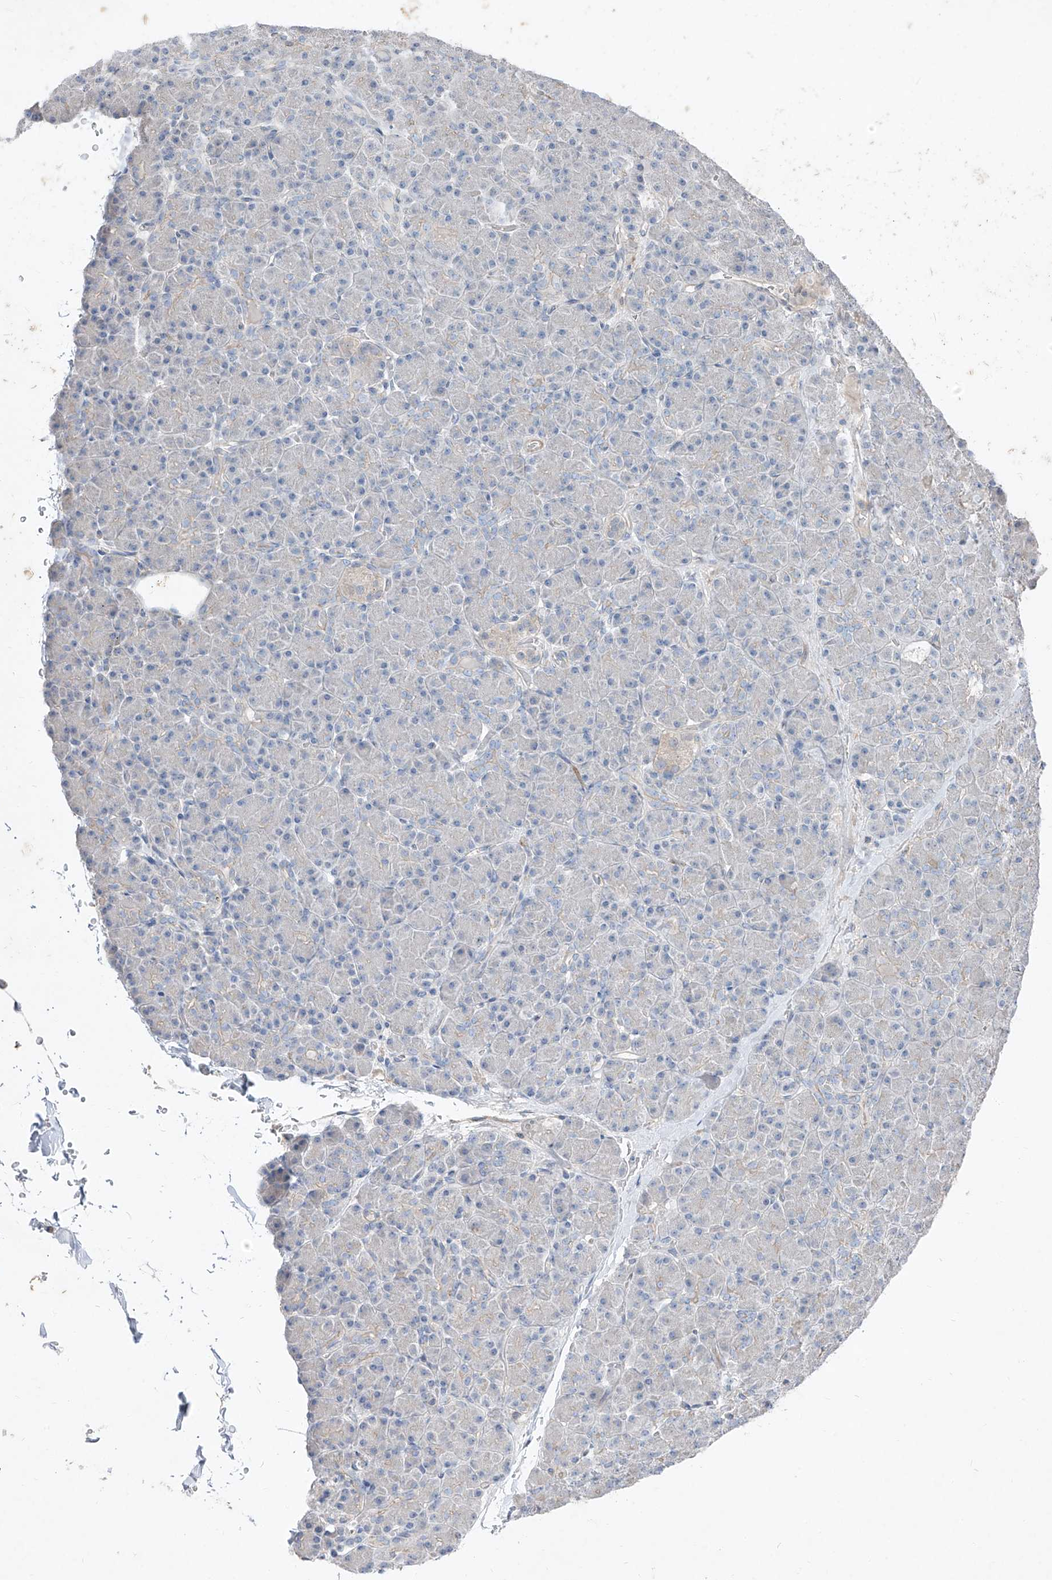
{"staining": {"intensity": "weak", "quantity": "25%-75%", "location": "cytoplasmic/membranous"}, "tissue": "pancreas", "cell_type": "Exocrine glandular cells", "image_type": "normal", "snomed": [{"axis": "morphology", "description": "Normal tissue, NOS"}, {"axis": "topography", "description": "Pancreas"}], "caption": "The photomicrograph exhibits a brown stain indicating the presence of a protein in the cytoplasmic/membranous of exocrine glandular cells in pancreas.", "gene": "UFD1", "patient": {"sex": "female", "age": 43}}